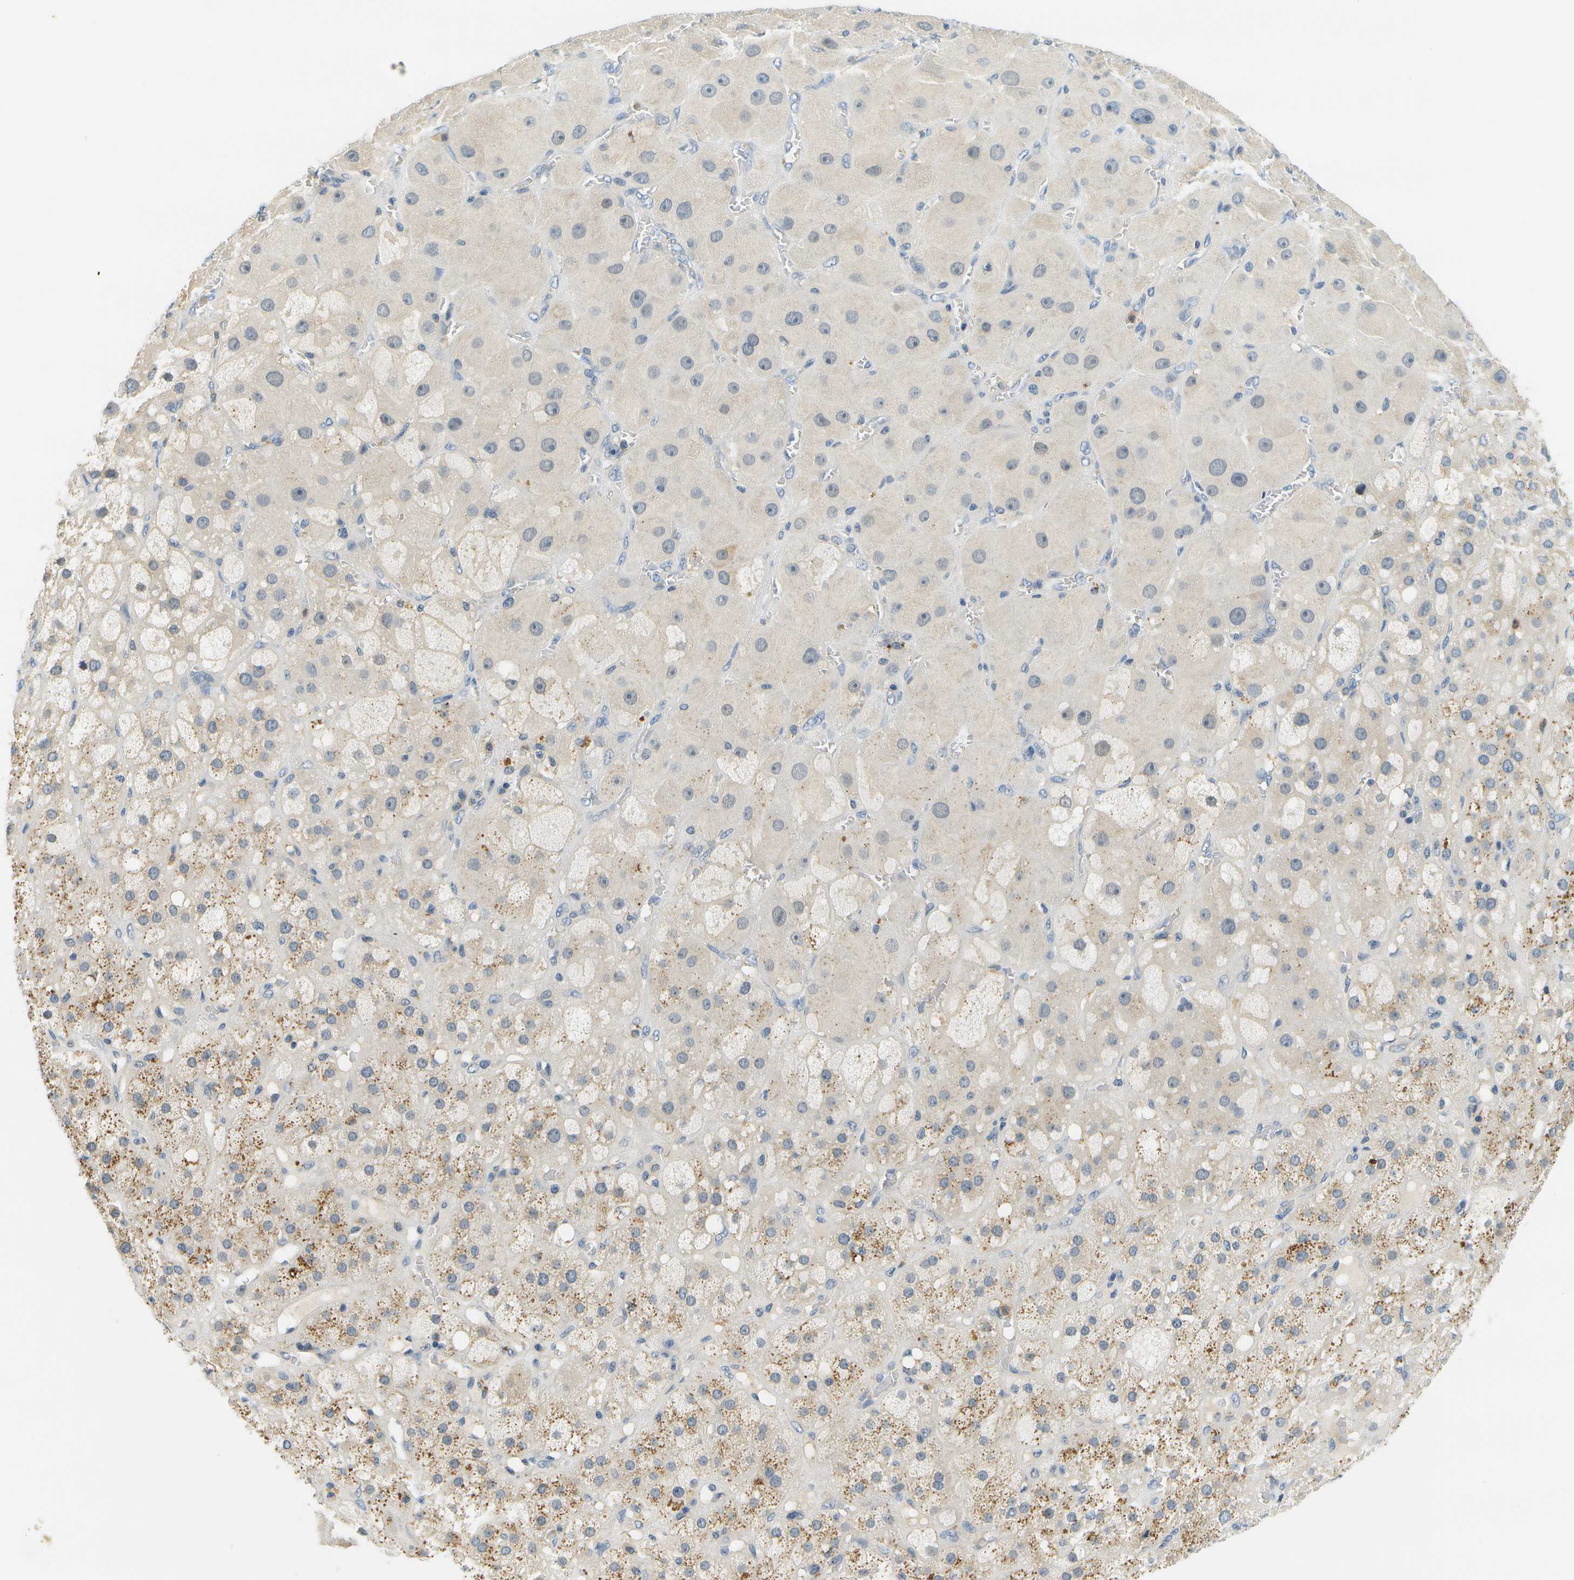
{"staining": {"intensity": "moderate", "quantity": "<25%", "location": "cytoplasmic/membranous"}, "tissue": "adrenal gland", "cell_type": "Glandular cells", "image_type": "normal", "snomed": [{"axis": "morphology", "description": "Normal tissue, NOS"}, {"axis": "topography", "description": "Adrenal gland"}], "caption": "Immunohistochemistry staining of benign adrenal gland, which demonstrates low levels of moderate cytoplasmic/membranous staining in about <25% of glandular cells indicating moderate cytoplasmic/membranous protein positivity. The staining was performed using DAB (brown) for protein detection and nuclei were counterstained in hematoxylin (blue).", "gene": "RASGRP2", "patient": {"sex": "female", "age": 47}}